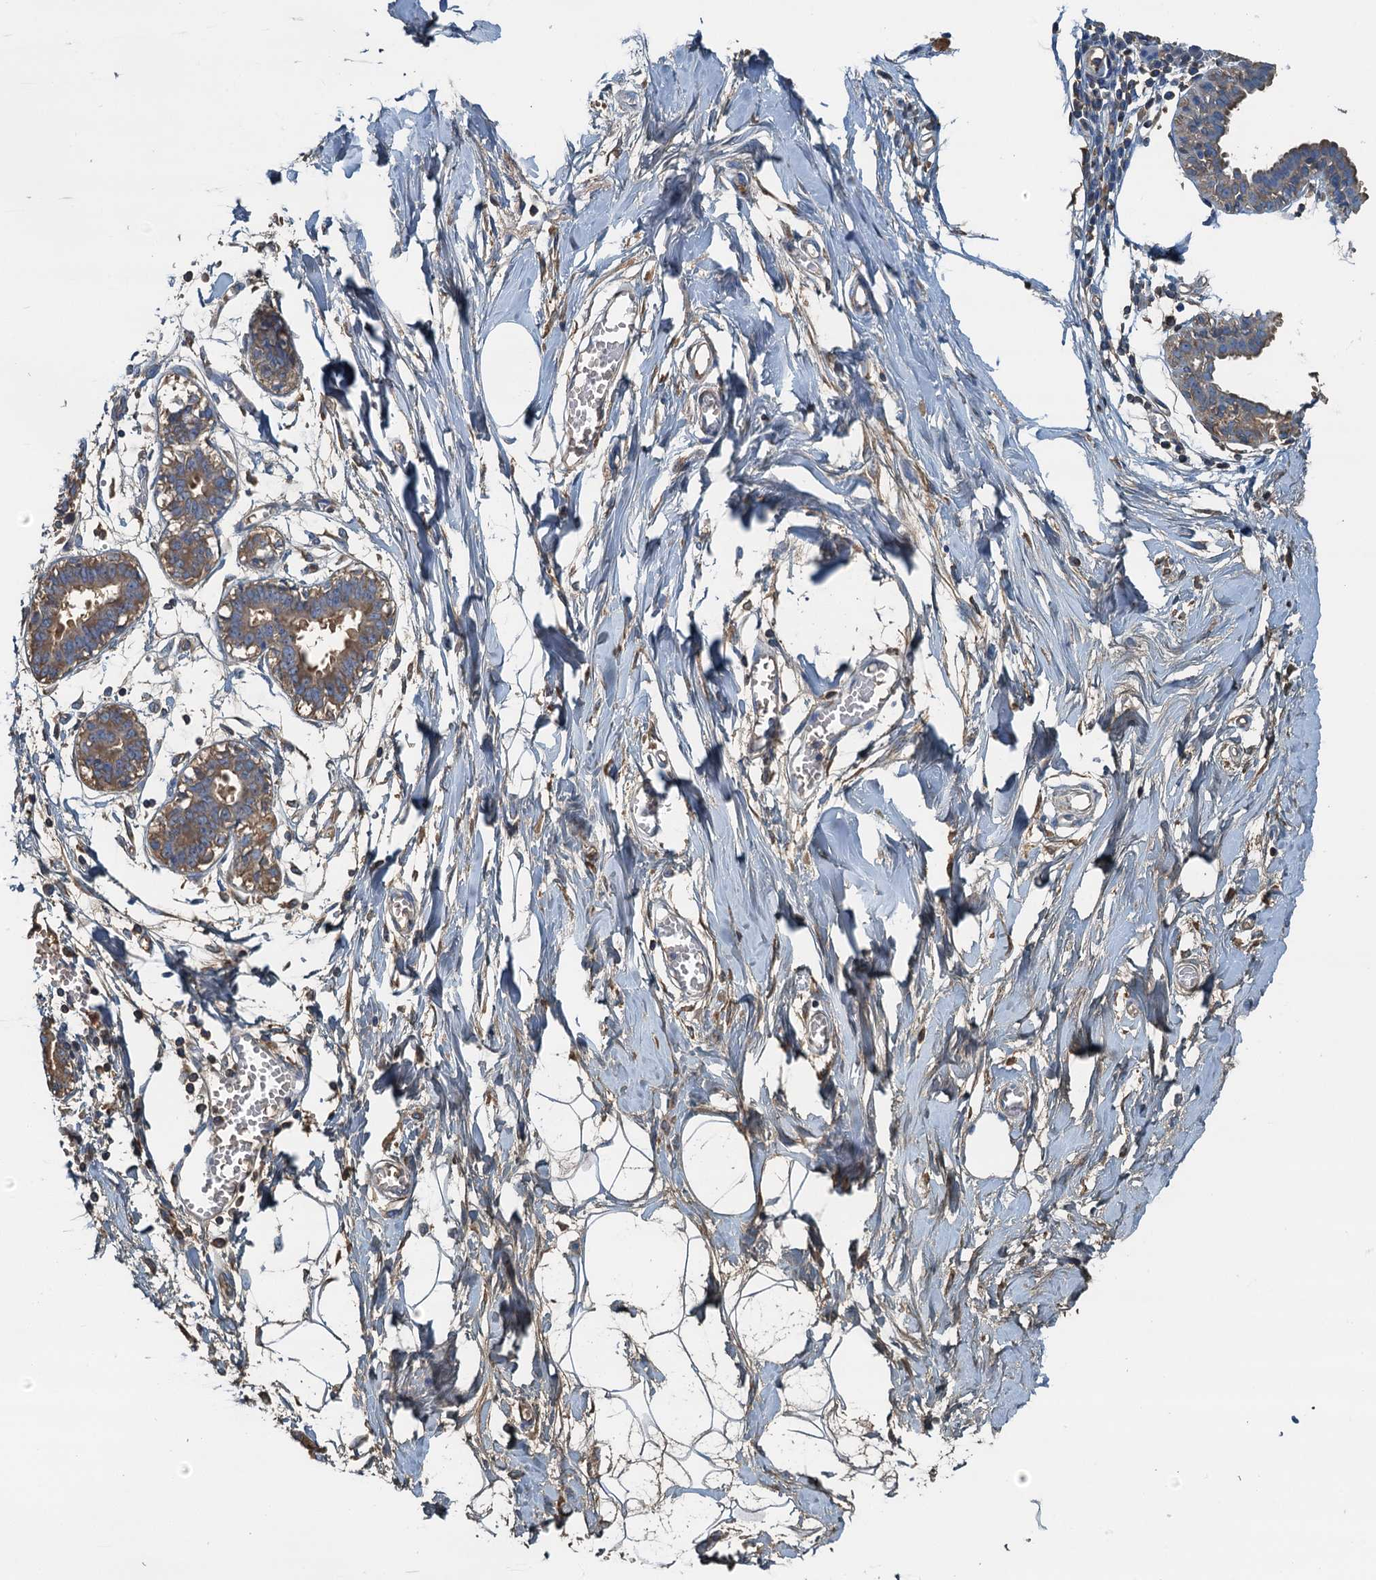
{"staining": {"intensity": "weak", "quantity": "25%-75%", "location": "cytoplasmic/membranous"}, "tissue": "breast", "cell_type": "Adipocytes", "image_type": "normal", "snomed": [{"axis": "morphology", "description": "Normal tissue, NOS"}, {"axis": "topography", "description": "Breast"}], "caption": "A low amount of weak cytoplasmic/membranous staining is present in about 25%-75% of adipocytes in unremarkable breast.", "gene": "LSM14B", "patient": {"sex": "female", "age": 27}}